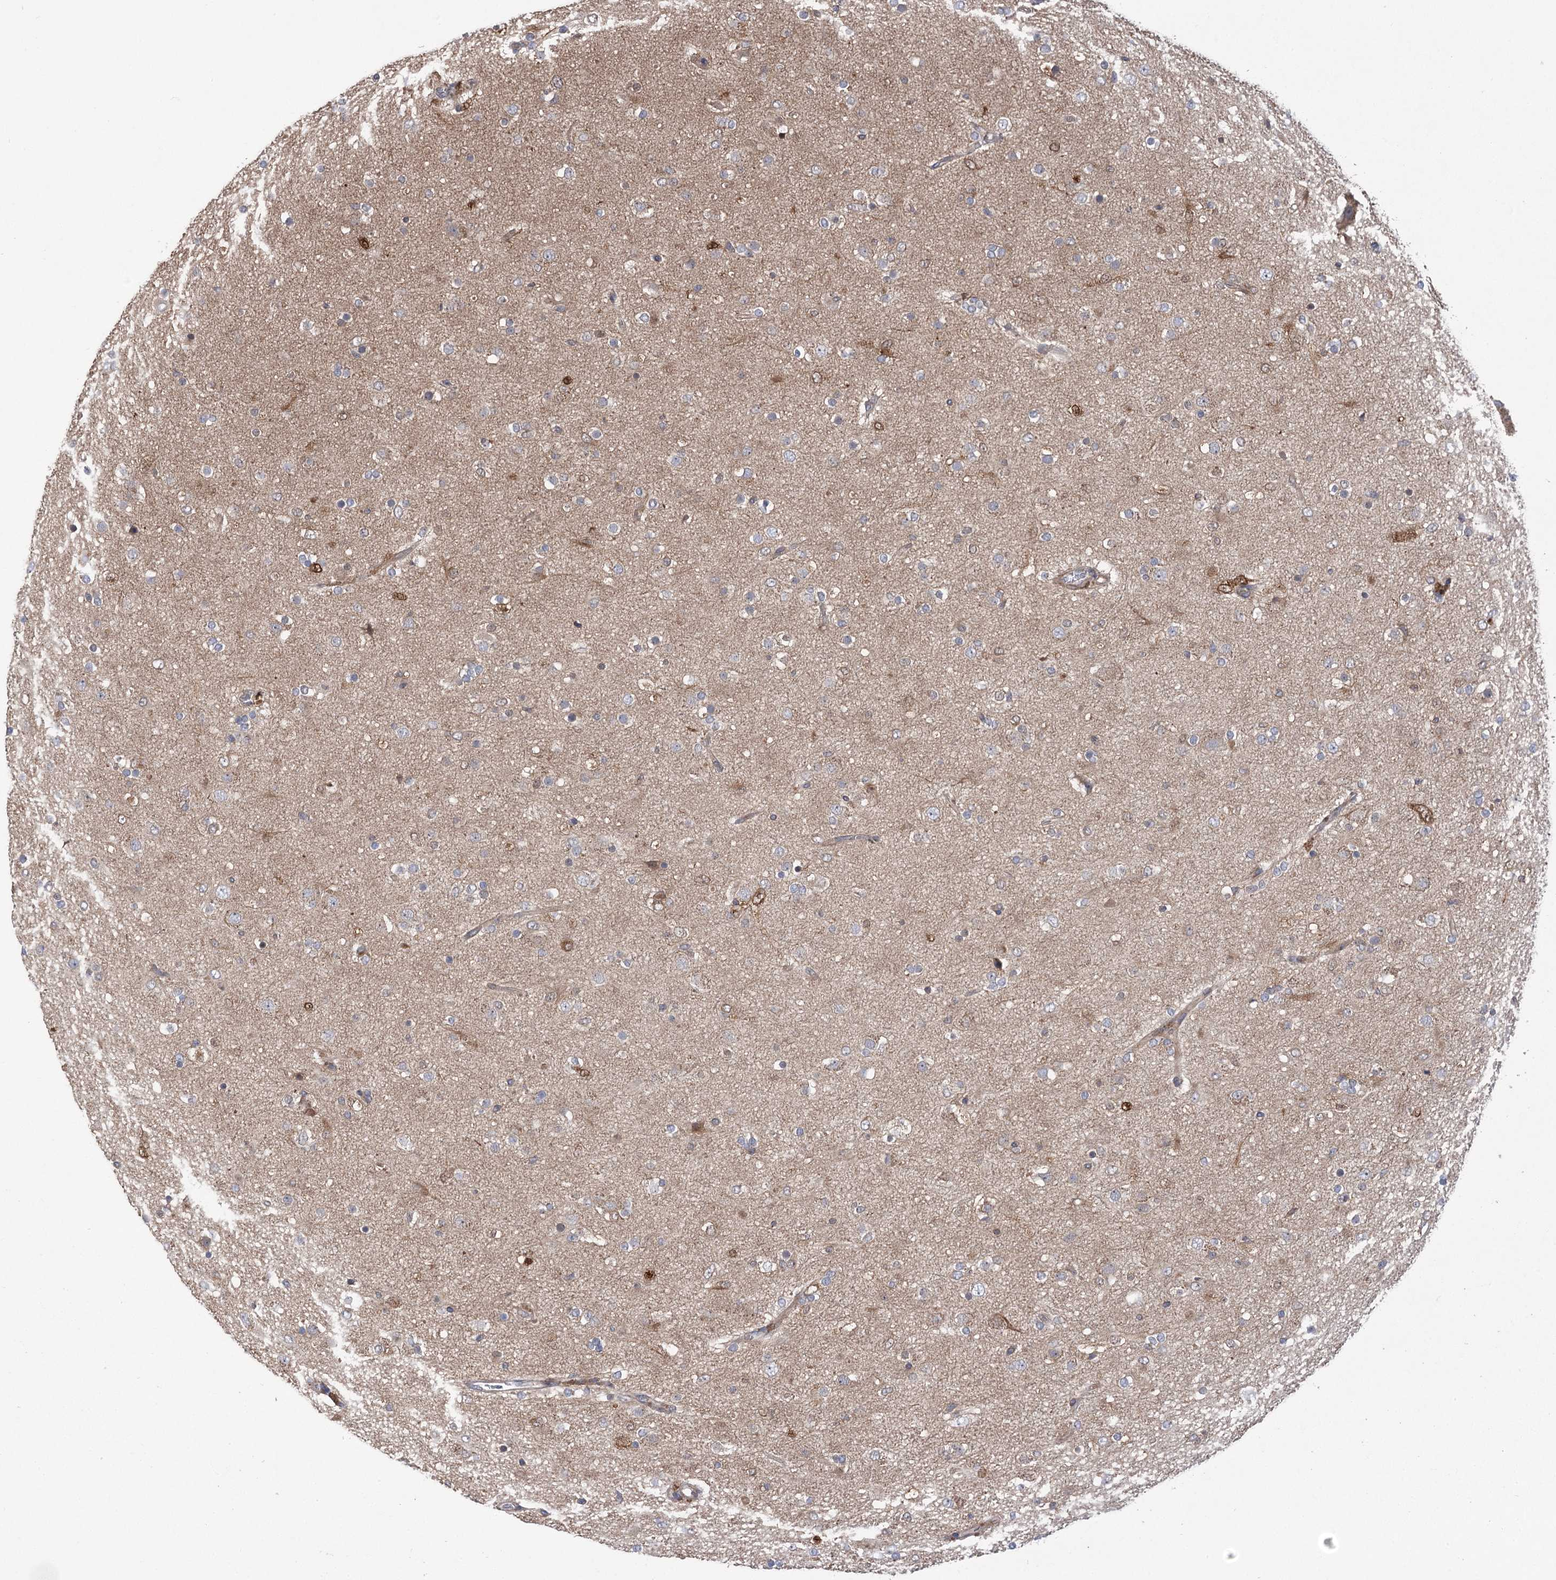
{"staining": {"intensity": "negative", "quantity": "none", "location": "none"}, "tissue": "glioma", "cell_type": "Tumor cells", "image_type": "cancer", "snomed": [{"axis": "morphology", "description": "Glioma, malignant, Low grade"}, {"axis": "topography", "description": "Brain"}], "caption": "Immunohistochemistry (IHC) photomicrograph of human glioma stained for a protein (brown), which shows no staining in tumor cells.", "gene": "VPS37B", "patient": {"sex": "male", "age": 65}}